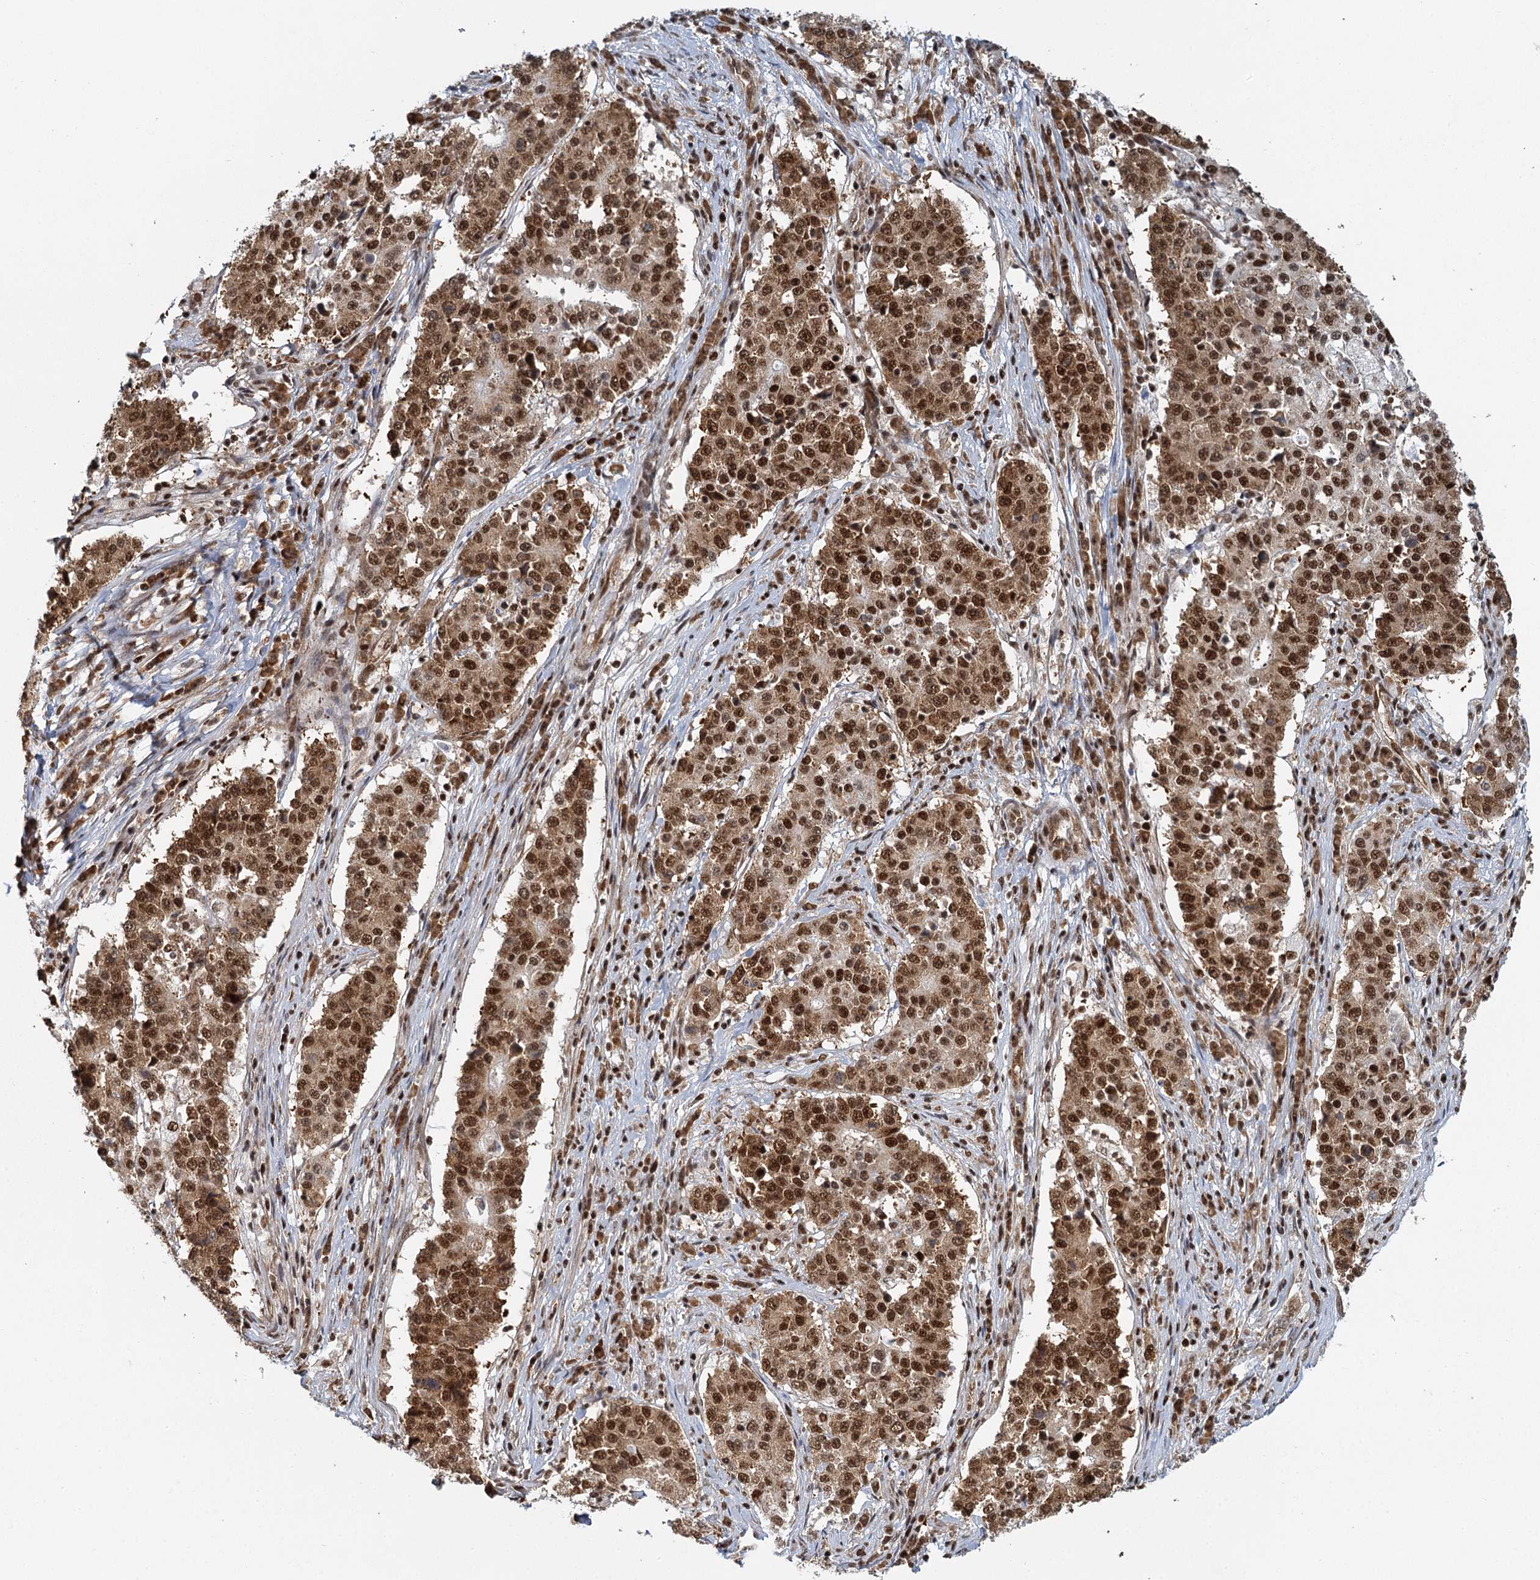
{"staining": {"intensity": "strong", "quantity": ">75%", "location": "nuclear"}, "tissue": "stomach cancer", "cell_type": "Tumor cells", "image_type": "cancer", "snomed": [{"axis": "morphology", "description": "Adenocarcinoma, NOS"}, {"axis": "topography", "description": "Stomach"}], "caption": "An image showing strong nuclear expression in about >75% of tumor cells in stomach adenocarcinoma, as visualized by brown immunohistochemical staining.", "gene": "GPATCH11", "patient": {"sex": "male", "age": 59}}